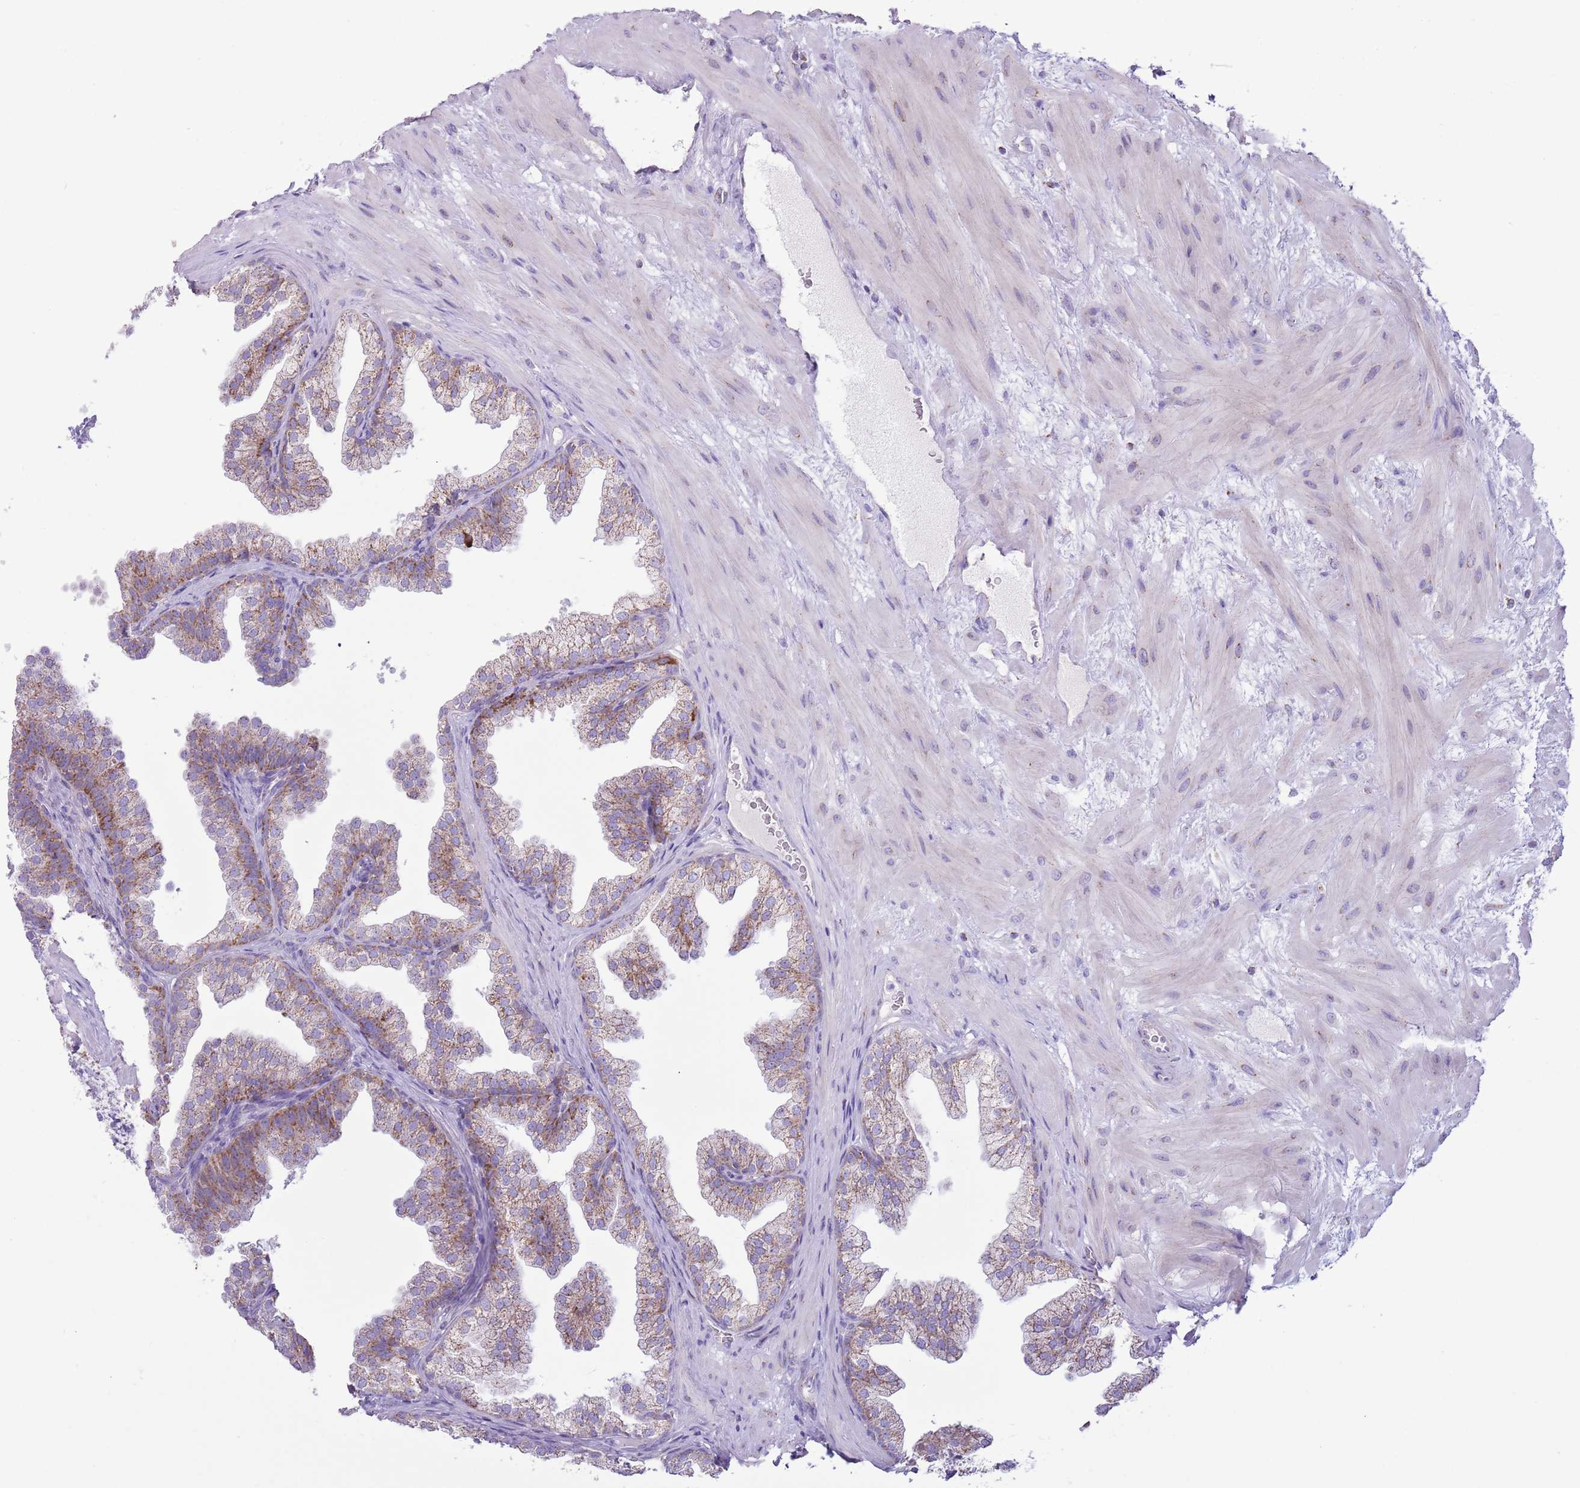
{"staining": {"intensity": "moderate", "quantity": "25%-75%", "location": "cytoplasmic/membranous"}, "tissue": "prostate", "cell_type": "Glandular cells", "image_type": "normal", "snomed": [{"axis": "morphology", "description": "Normal tissue, NOS"}, {"axis": "topography", "description": "Prostate"}], "caption": "Benign prostate exhibits moderate cytoplasmic/membranous positivity in about 25%-75% of glandular cells.", "gene": "ATP6V1B1", "patient": {"sex": "male", "age": 37}}